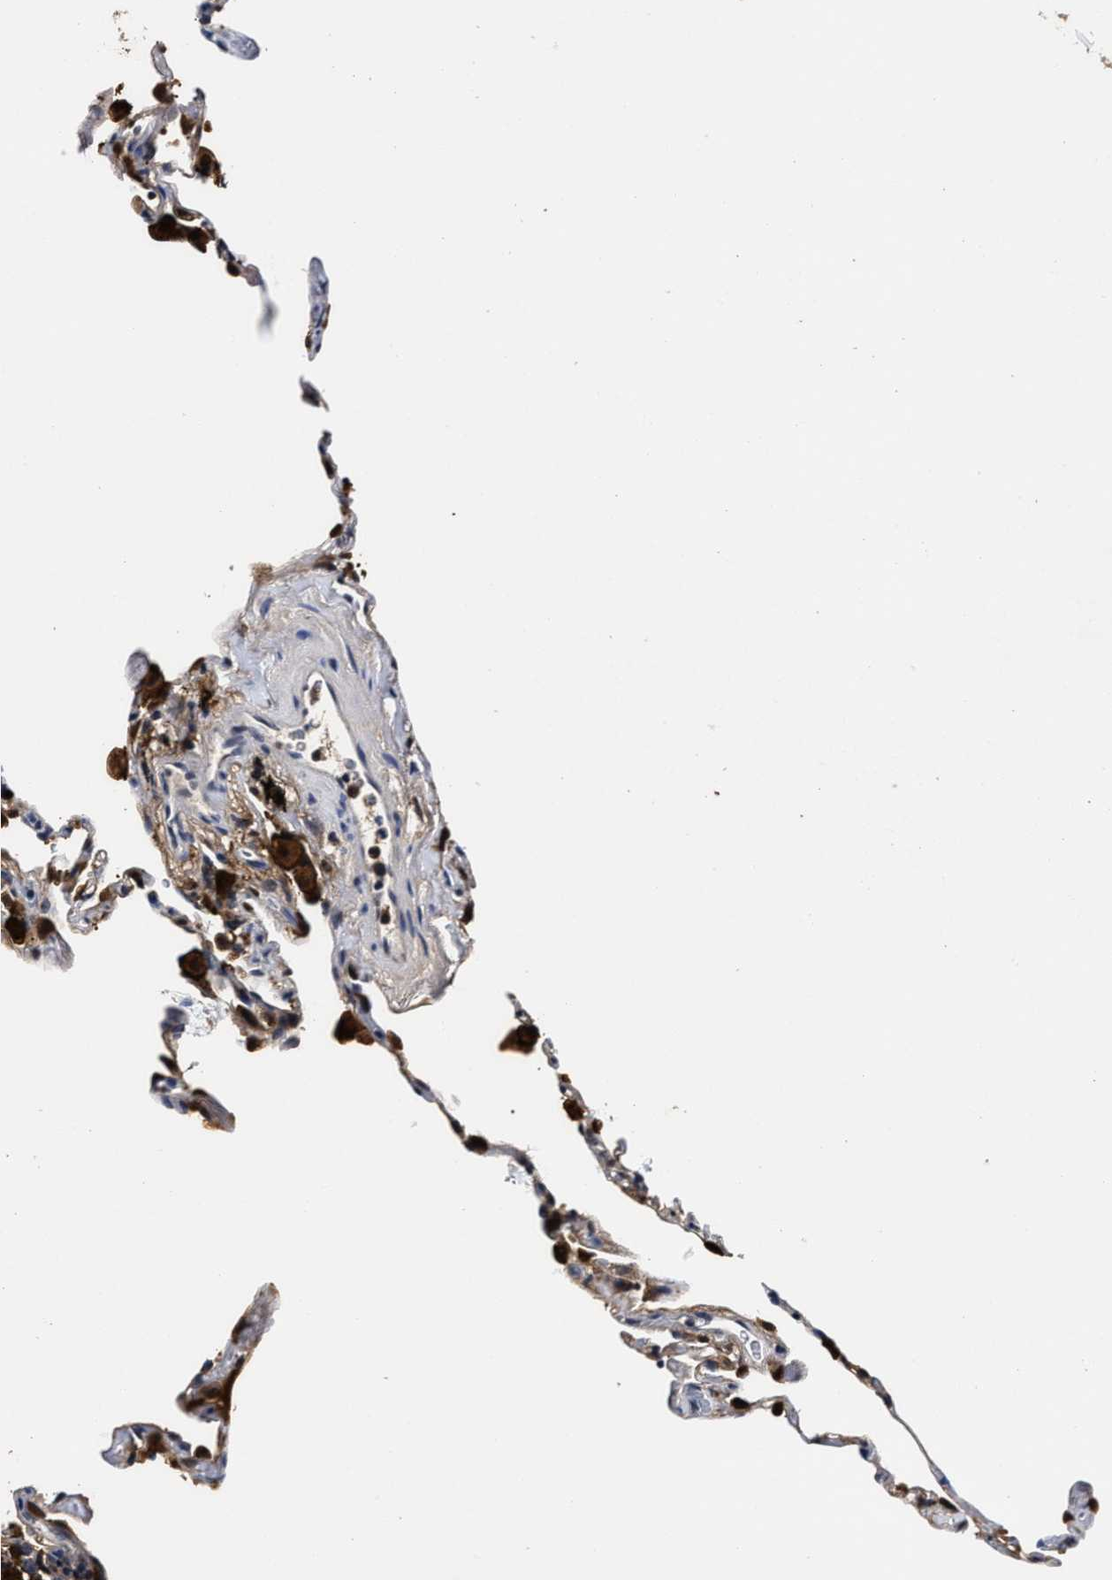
{"staining": {"intensity": "moderate", "quantity": "<25%", "location": "cytoplasmic/membranous"}, "tissue": "lung", "cell_type": "Alveolar cells", "image_type": "normal", "snomed": [{"axis": "morphology", "description": "Normal tissue, NOS"}, {"axis": "topography", "description": "Lung"}], "caption": "Approximately <25% of alveolar cells in normal human lung exhibit moderate cytoplasmic/membranous protein staining as visualized by brown immunohistochemical staining.", "gene": "PRPF4B", "patient": {"sex": "male", "age": 59}}